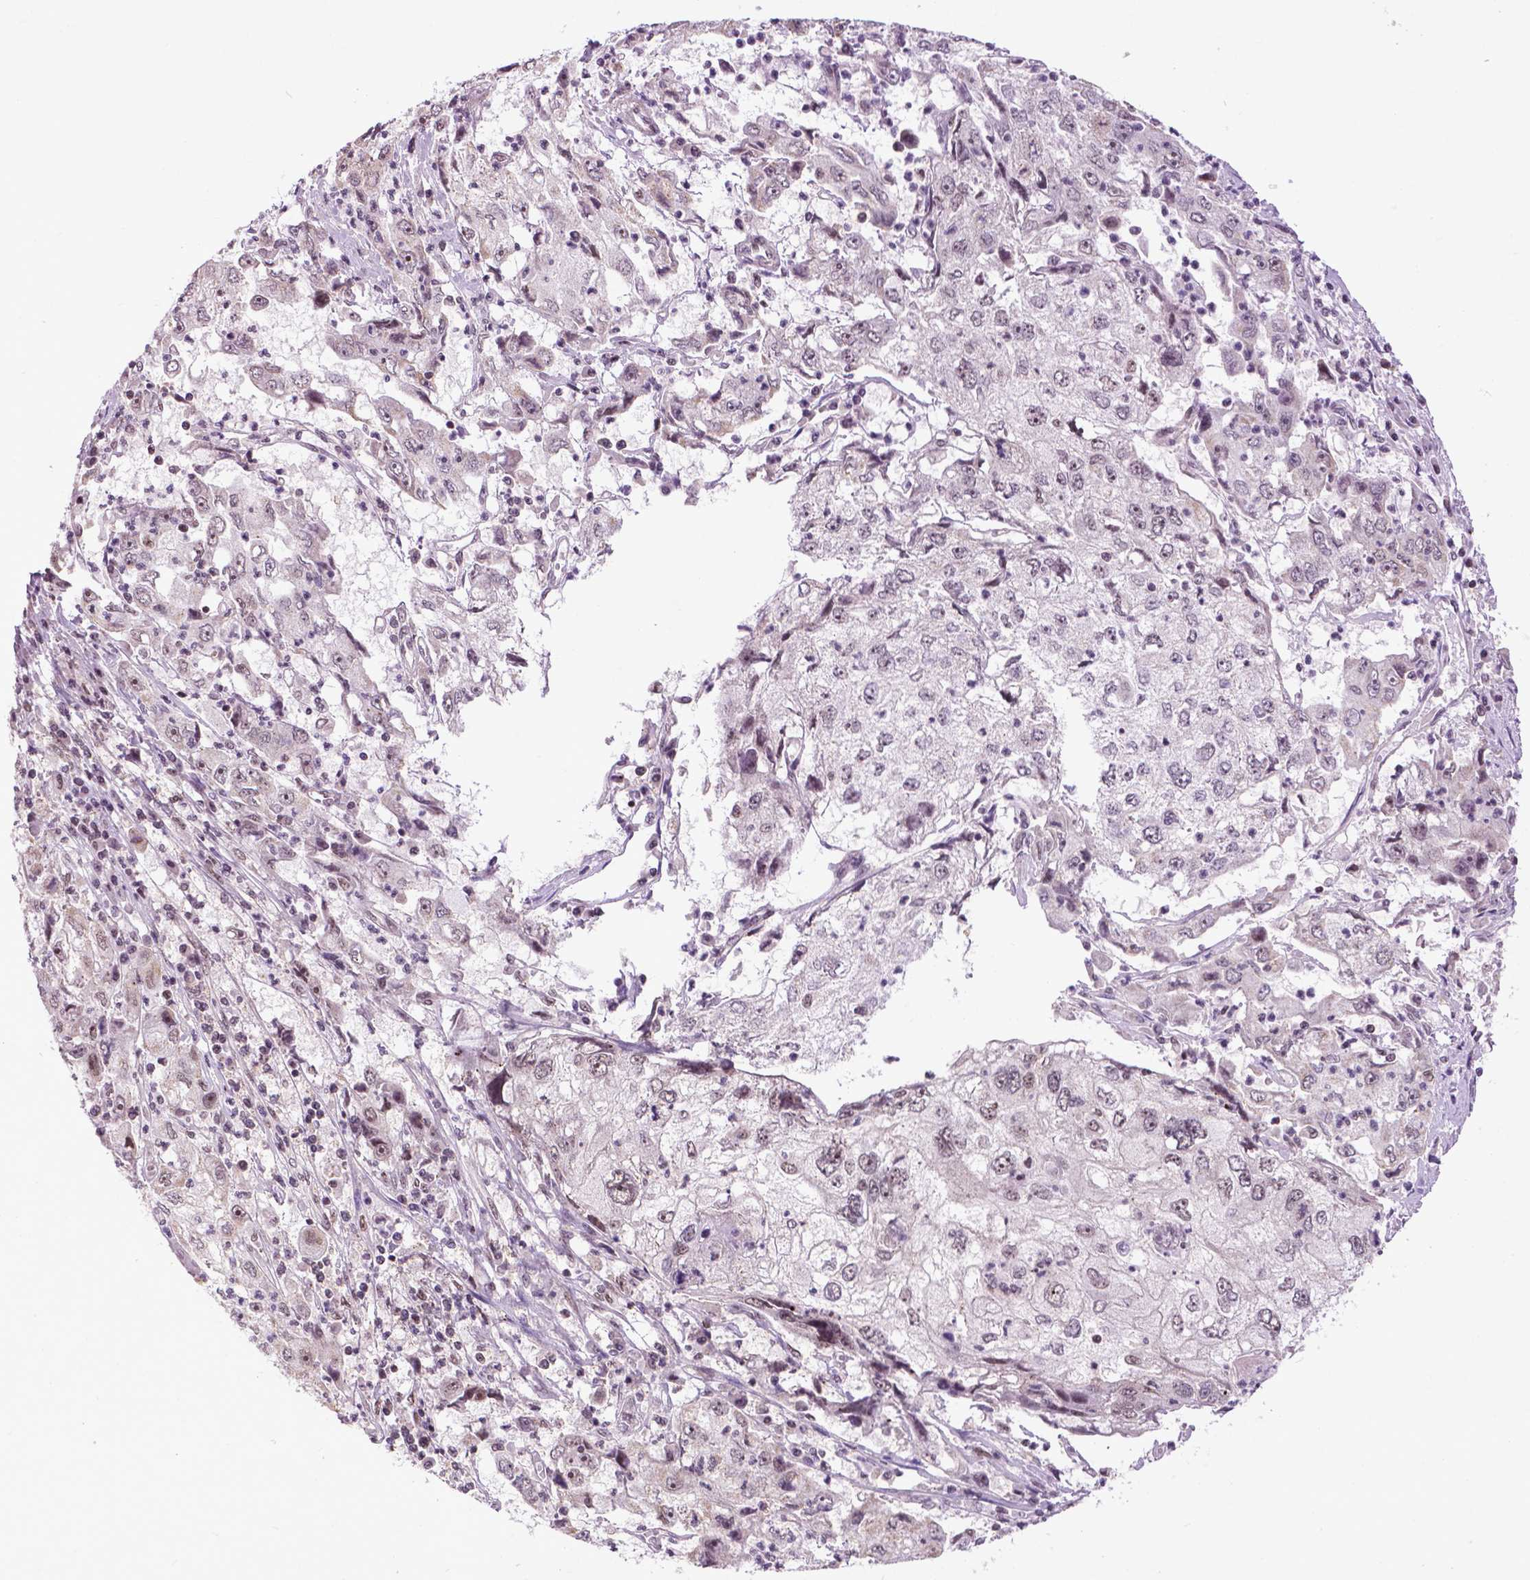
{"staining": {"intensity": "weak", "quantity": "<25%", "location": "nuclear"}, "tissue": "cervical cancer", "cell_type": "Tumor cells", "image_type": "cancer", "snomed": [{"axis": "morphology", "description": "Squamous cell carcinoma, NOS"}, {"axis": "topography", "description": "Cervix"}], "caption": "Tumor cells are negative for brown protein staining in cervical squamous cell carcinoma. (DAB (3,3'-diaminobenzidine) immunohistochemistry visualized using brightfield microscopy, high magnification).", "gene": "EAF1", "patient": {"sex": "female", "age": 36}}